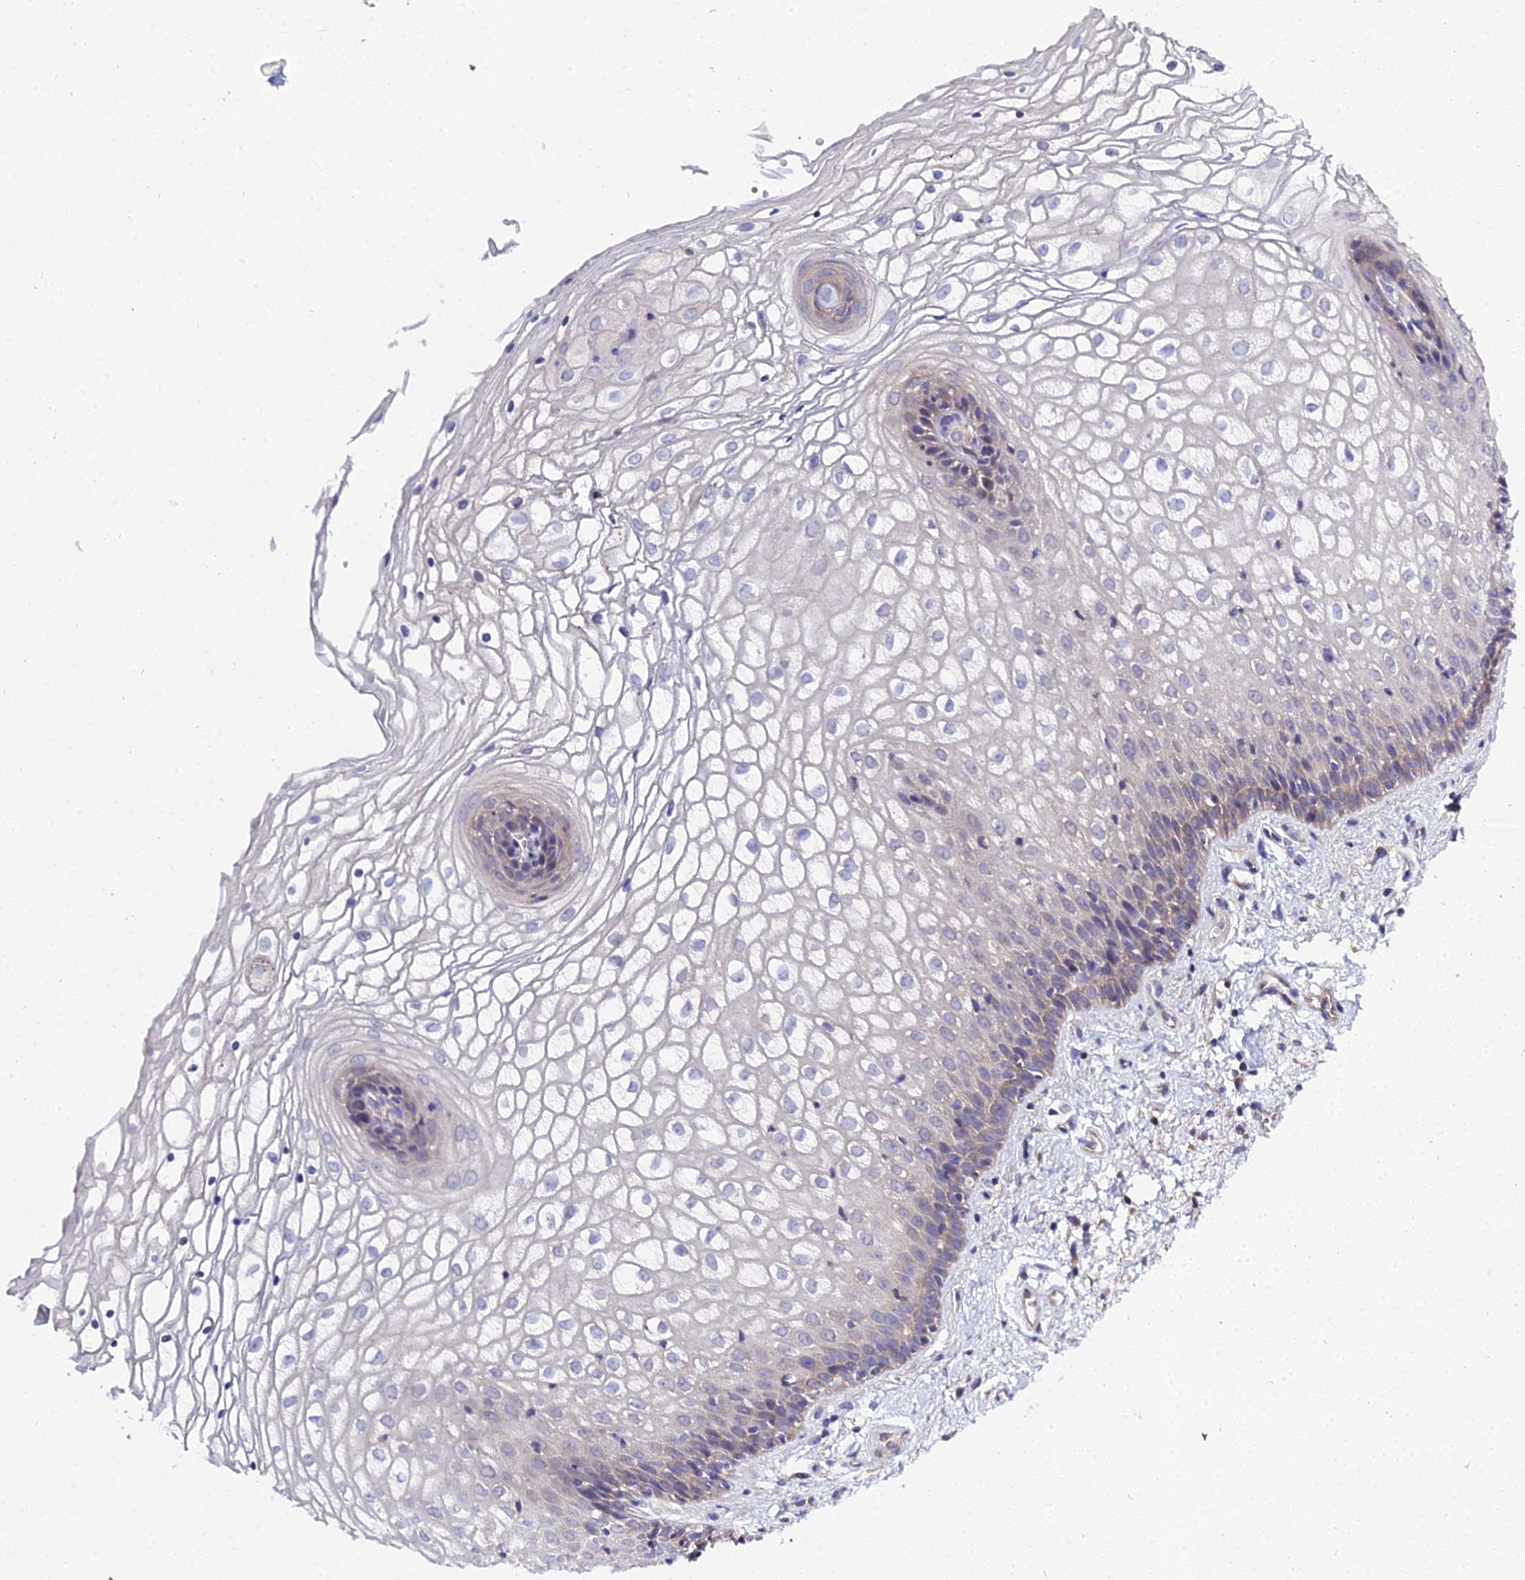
{"staining": {"intensity": "weak", "quantity": "<25%", "location": "cytoplasmic/membranous"}, "tissue": "vagina", "cell_type": "Squamous epithelial cells", "image_type": "normal", "snomed": [{"axis": "morphology", "description": "Normal tissue, NOS"}, {"axis": "topography", "description": "Vagina"}], "caption": "Micrograph shows no significant protein expression in squamous epithelial cells of unremarkable vagina.", "gene": "C2orf69", "patient": {"sex": "female", "age": 34}}